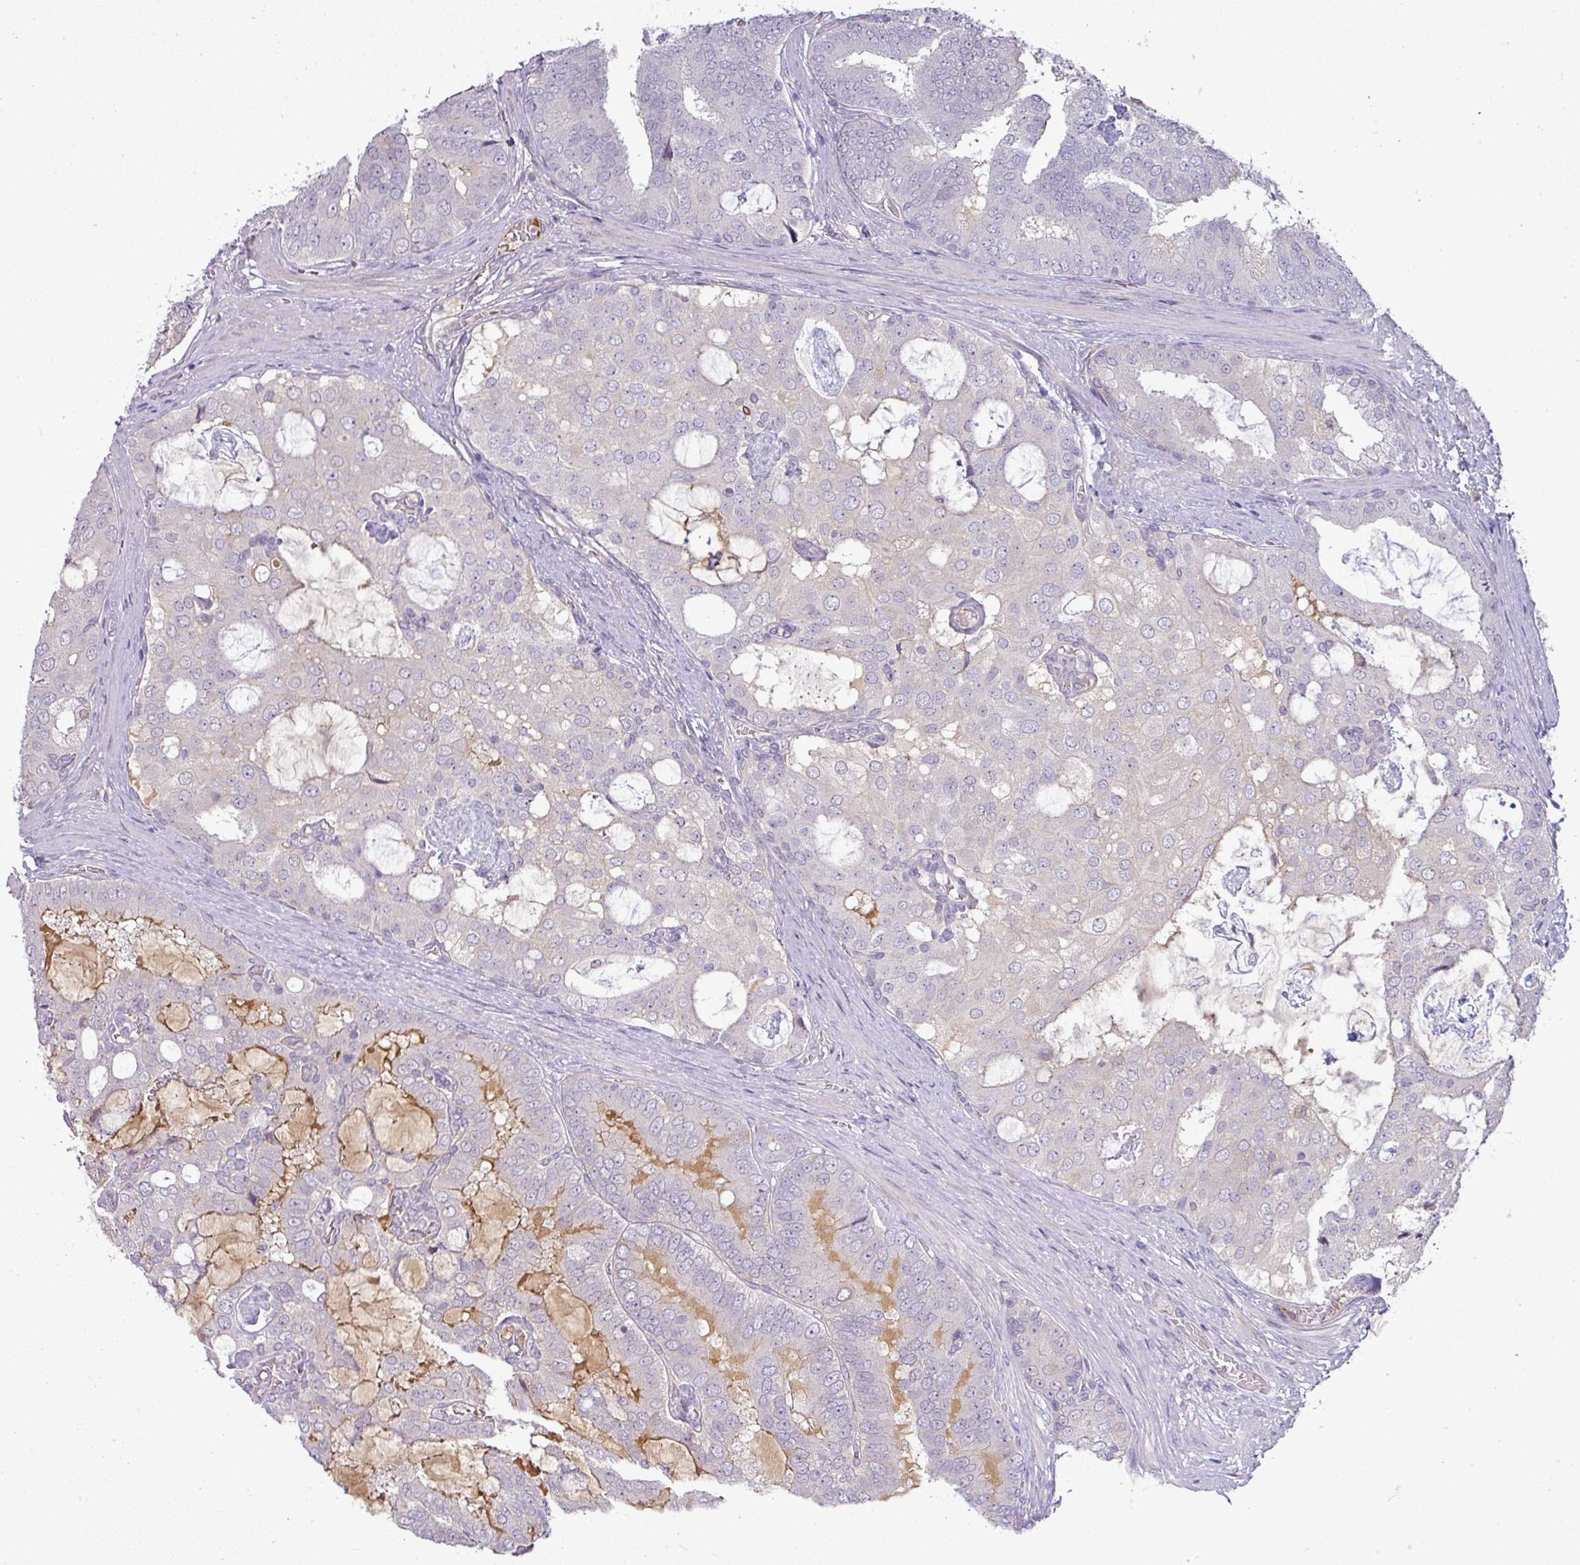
{"staining": {"intensity": "negative", "quantity": "none", "location": "none"}, "tissue": "prostate cancer", "cell_type": "Tumor cells", "image_type": "cancer", "snomed": [{"axis": "morphology", "description": "Adenocarcinoma, High grade"}, {"axis": "topography", "description": "Prostate"}], "caption": "Photomicrograph shows no significant protein expression in tumor cells of prostate cancer.", "gene": "APOM", "patient": {"sex": "male", "age": 55}}